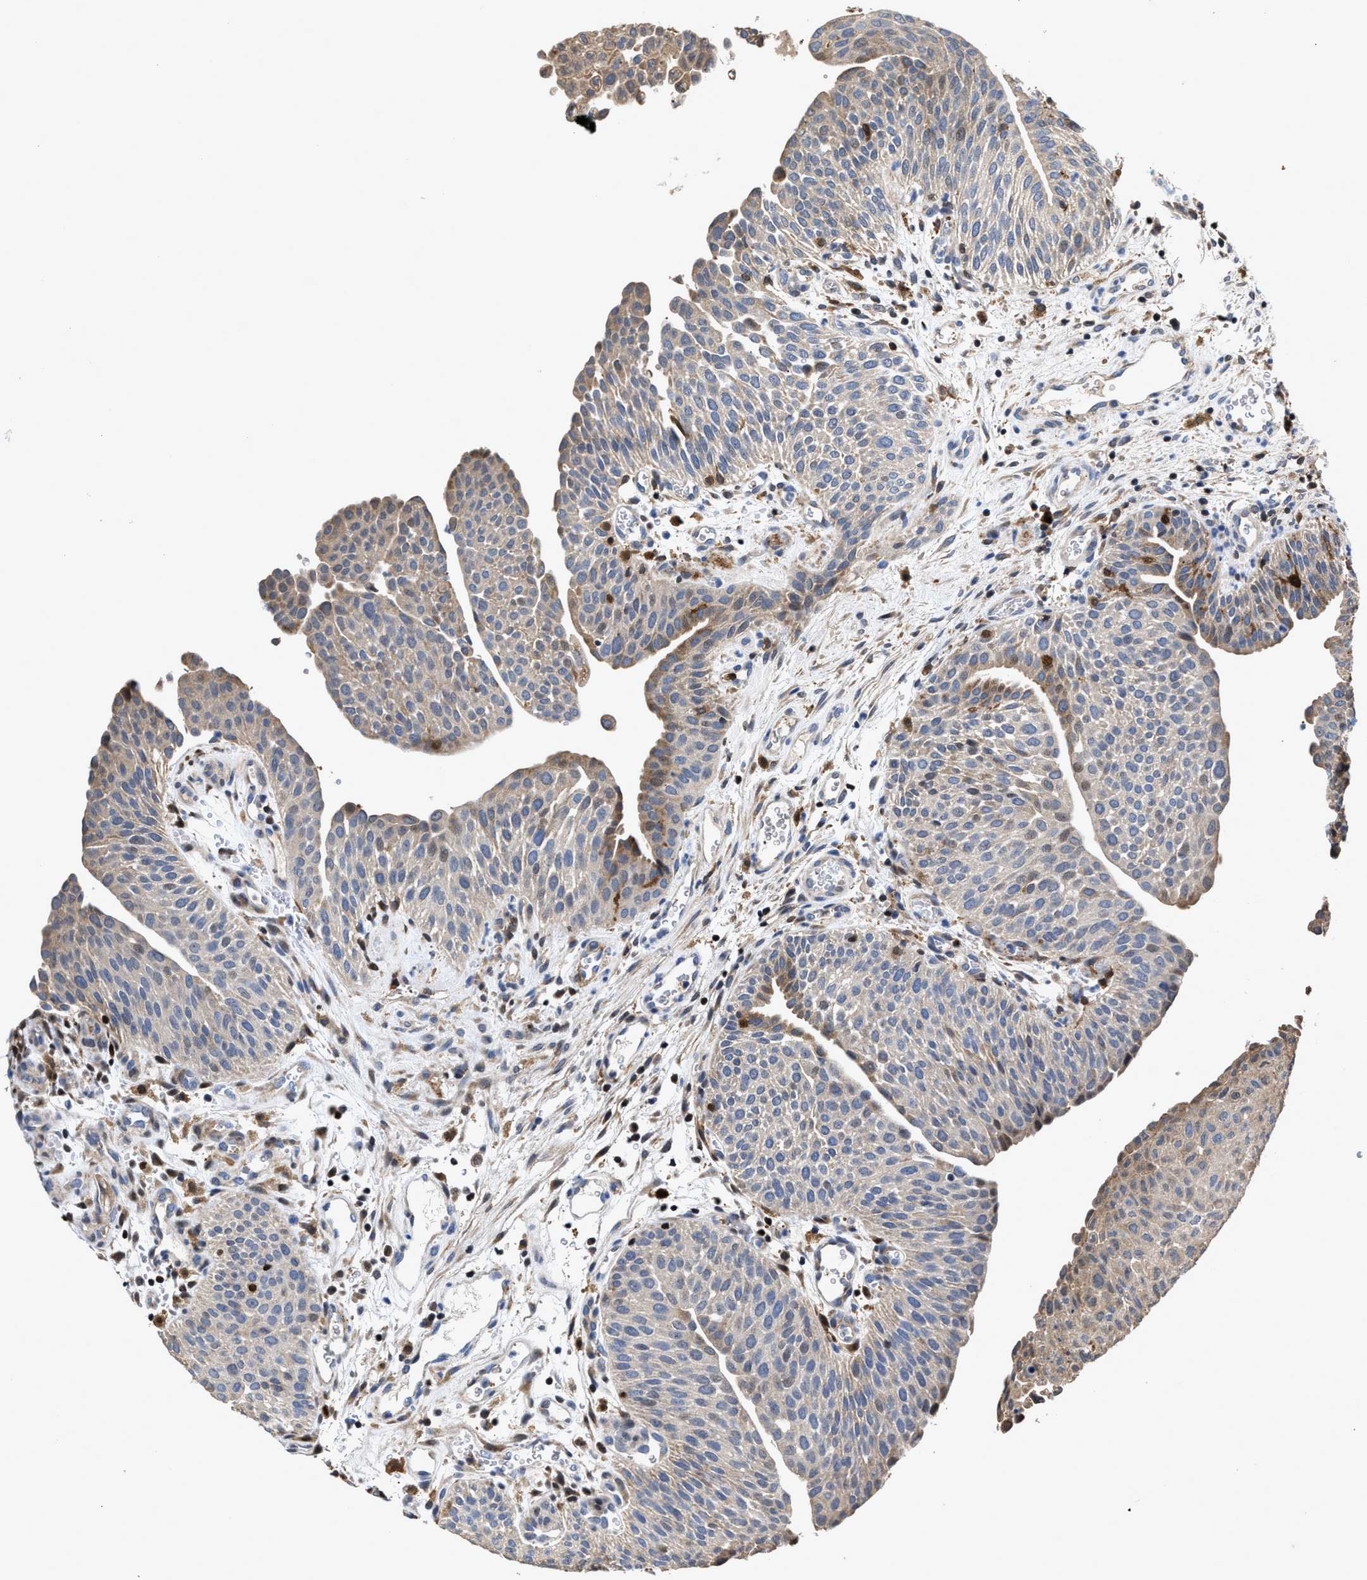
{"staining": {"intensity": "moderate", "quantity": "<25%", "location": "cytoplasmic/membranous"}, "tissue": "urothelial cancer", "cell_type": "Tumor cells", "image_type": "cancer", "snomed": [{"axis": "morphology", "description": "Urothelial carcinoma, Low grade"}, {"axis": "morphology", "description": "Urothelial carcinoma, High grade"}, {"axis": "topography", "description": "Urinary bladder"}], "caption": "An image of human high-grade urothelial carcinoma stained for a protein shows moderate cytoplasmic/membranous brown staining in tumor cells.", "gene": "RGS10", "patient": {"sex": "male", "age": 35}}